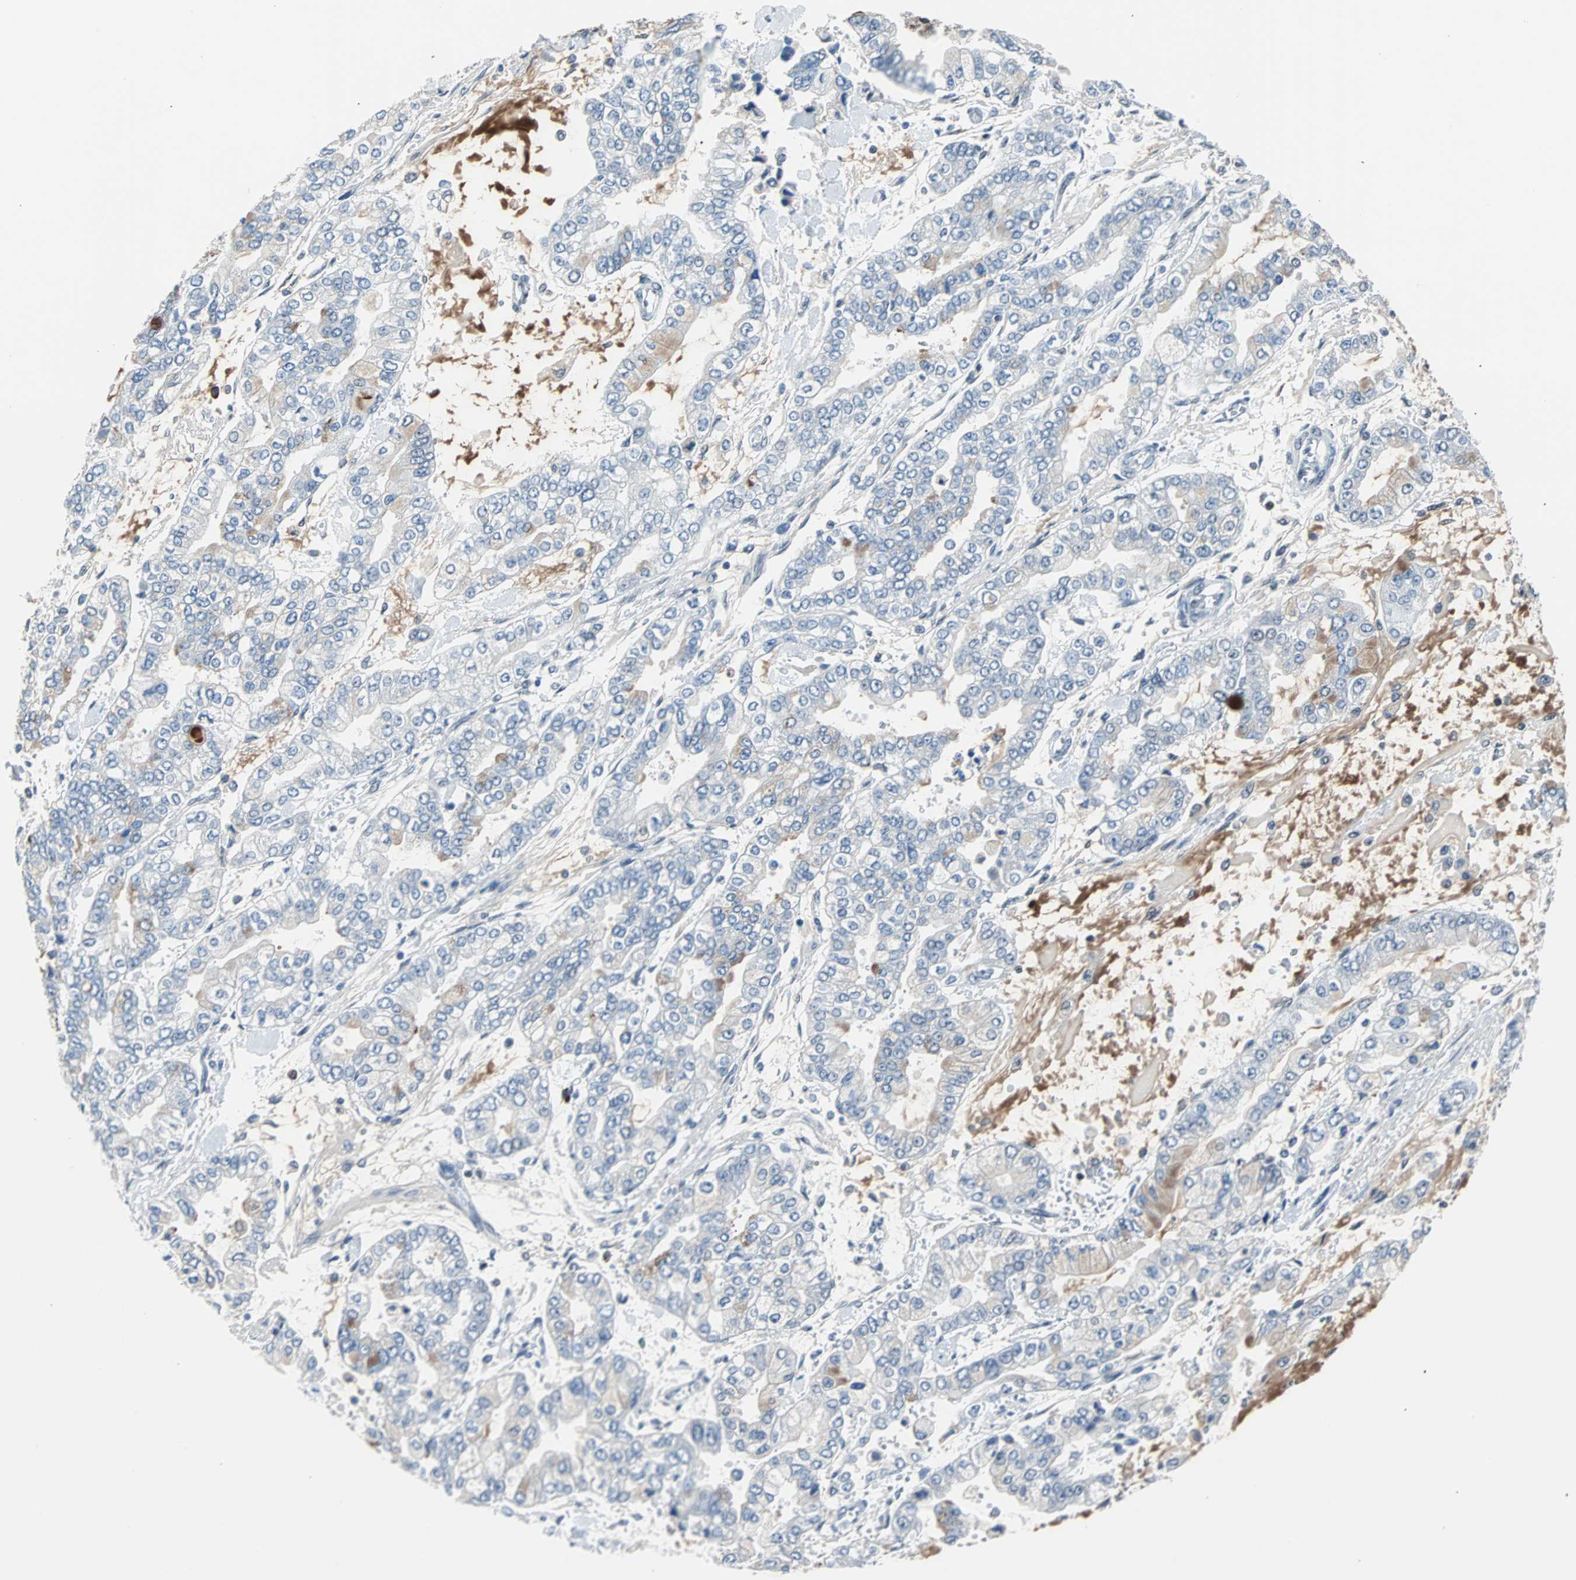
{"staining": {"intensity": "weak", "quantity": "<25%", "location": "cytoplasmic/membranous"}, "tissue": "stomach cancer", "cell_type": "Tumor cells", "image_type": "cancer", "snomed": [{"axis": "morphology", "description": "Normal tissue, NOS"}, {"axis": "morphology", "description": "Adenocarcinoma, NOS"}, {"axis": "topography", "description": "Stomach, upper"}, {"axis": "topography", "description": "Stomach"}], "caption": "The histopathology image displays no staining of tumor cells in stomach adenocarcinoma.", "gene": "USP28", "patient": {"sex": "male", "age": 76}}